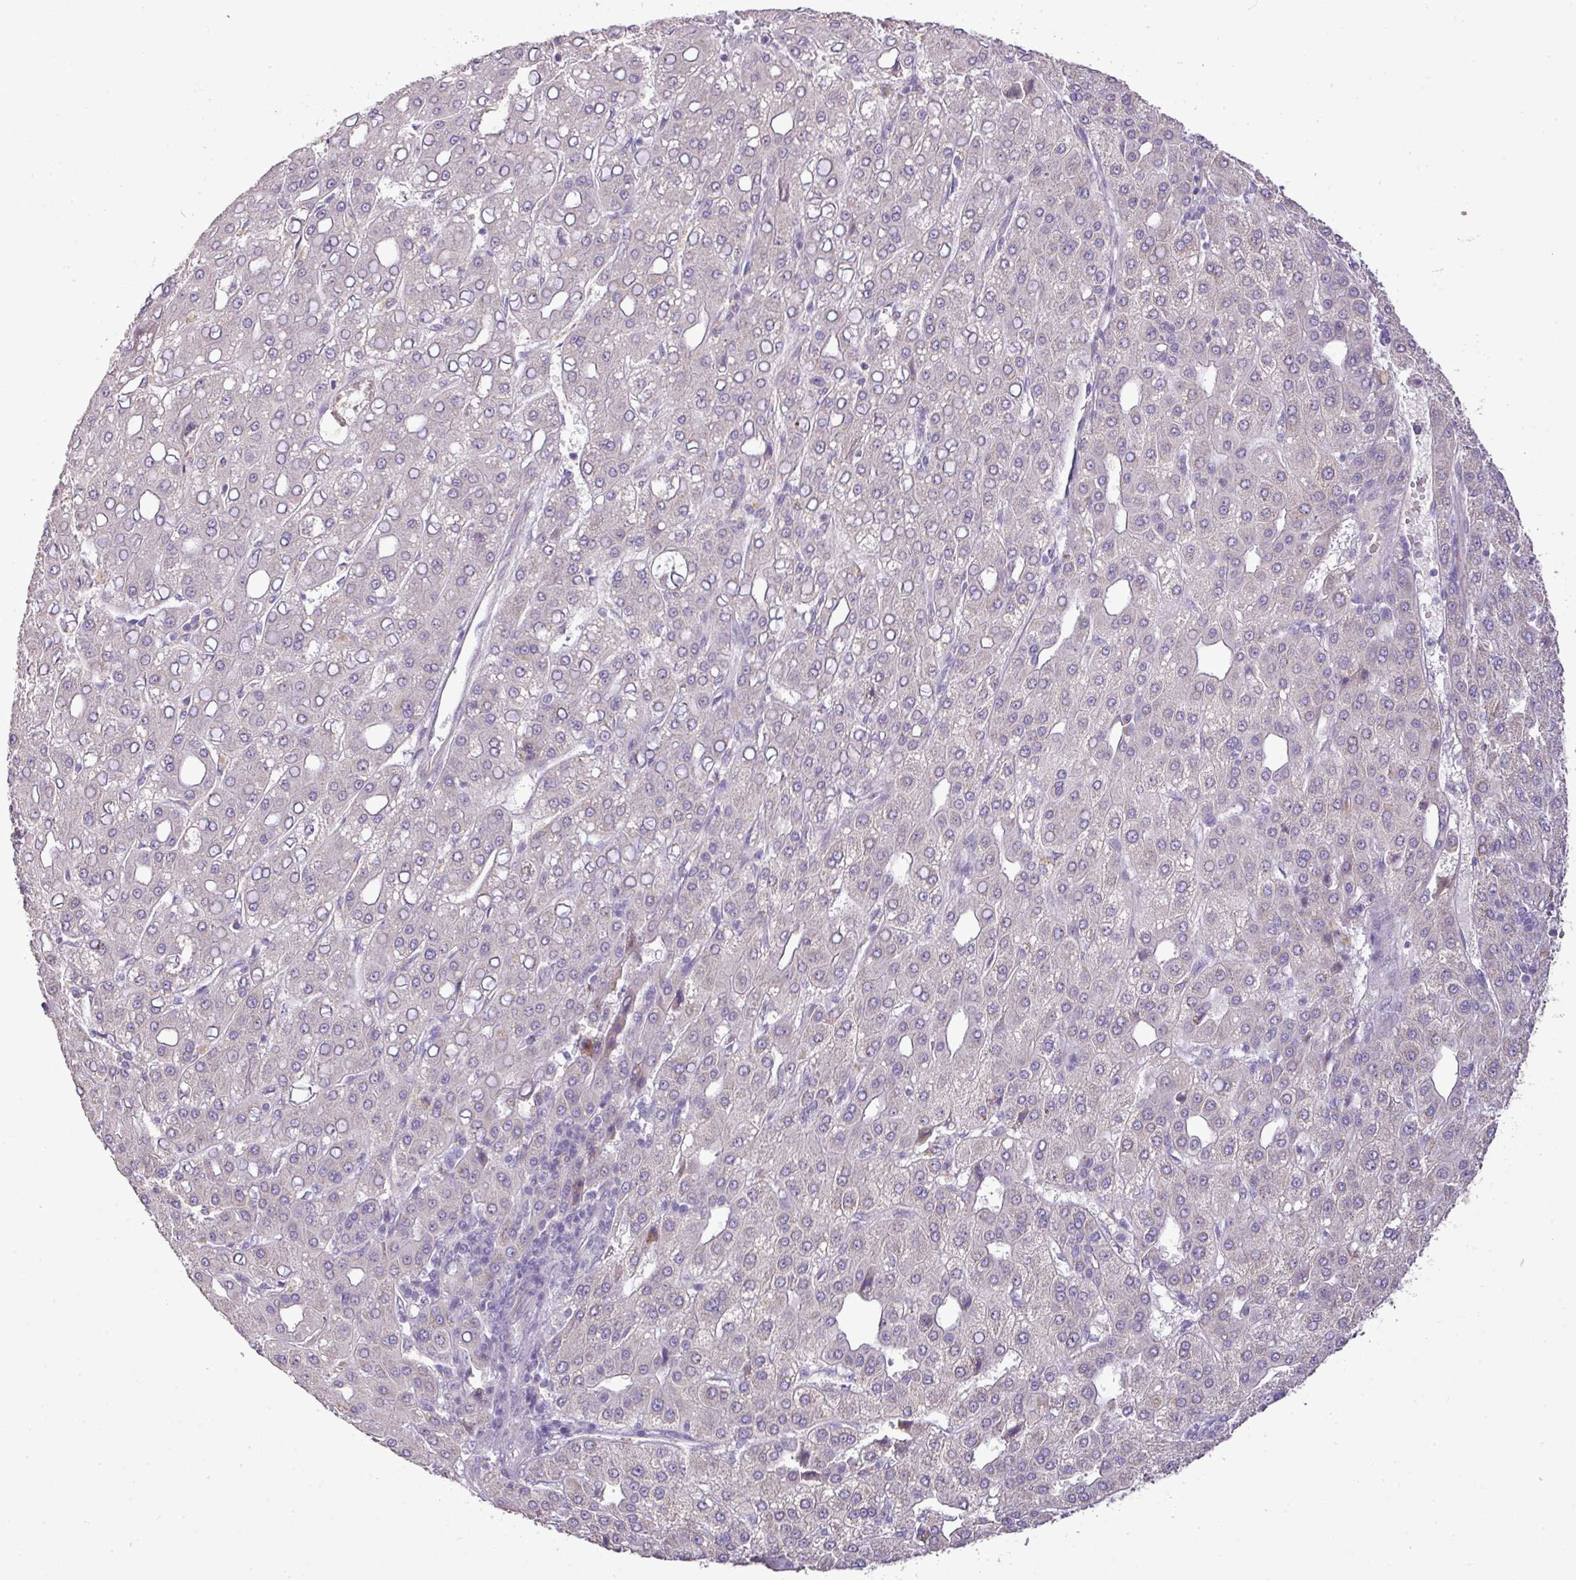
{"staining": {"intensity": "negative", "quantity": "none", "location": "none"}, "tissue": "liver cancer", "cell_type": "Tumor cells", "image_type": "cancer", "snomed": [{"axis": "morphology", "description": "Carcinoma, Hepatocellular, NOS"}, {"axis": "topography", "description": "Liver"}], "caption": "Micrograph shows no significant protein positivity in tumor cells of liver hepatocellular carcinoma.", "gene": "BRINP2", "patient": {"sex": "male", "age": 65}}